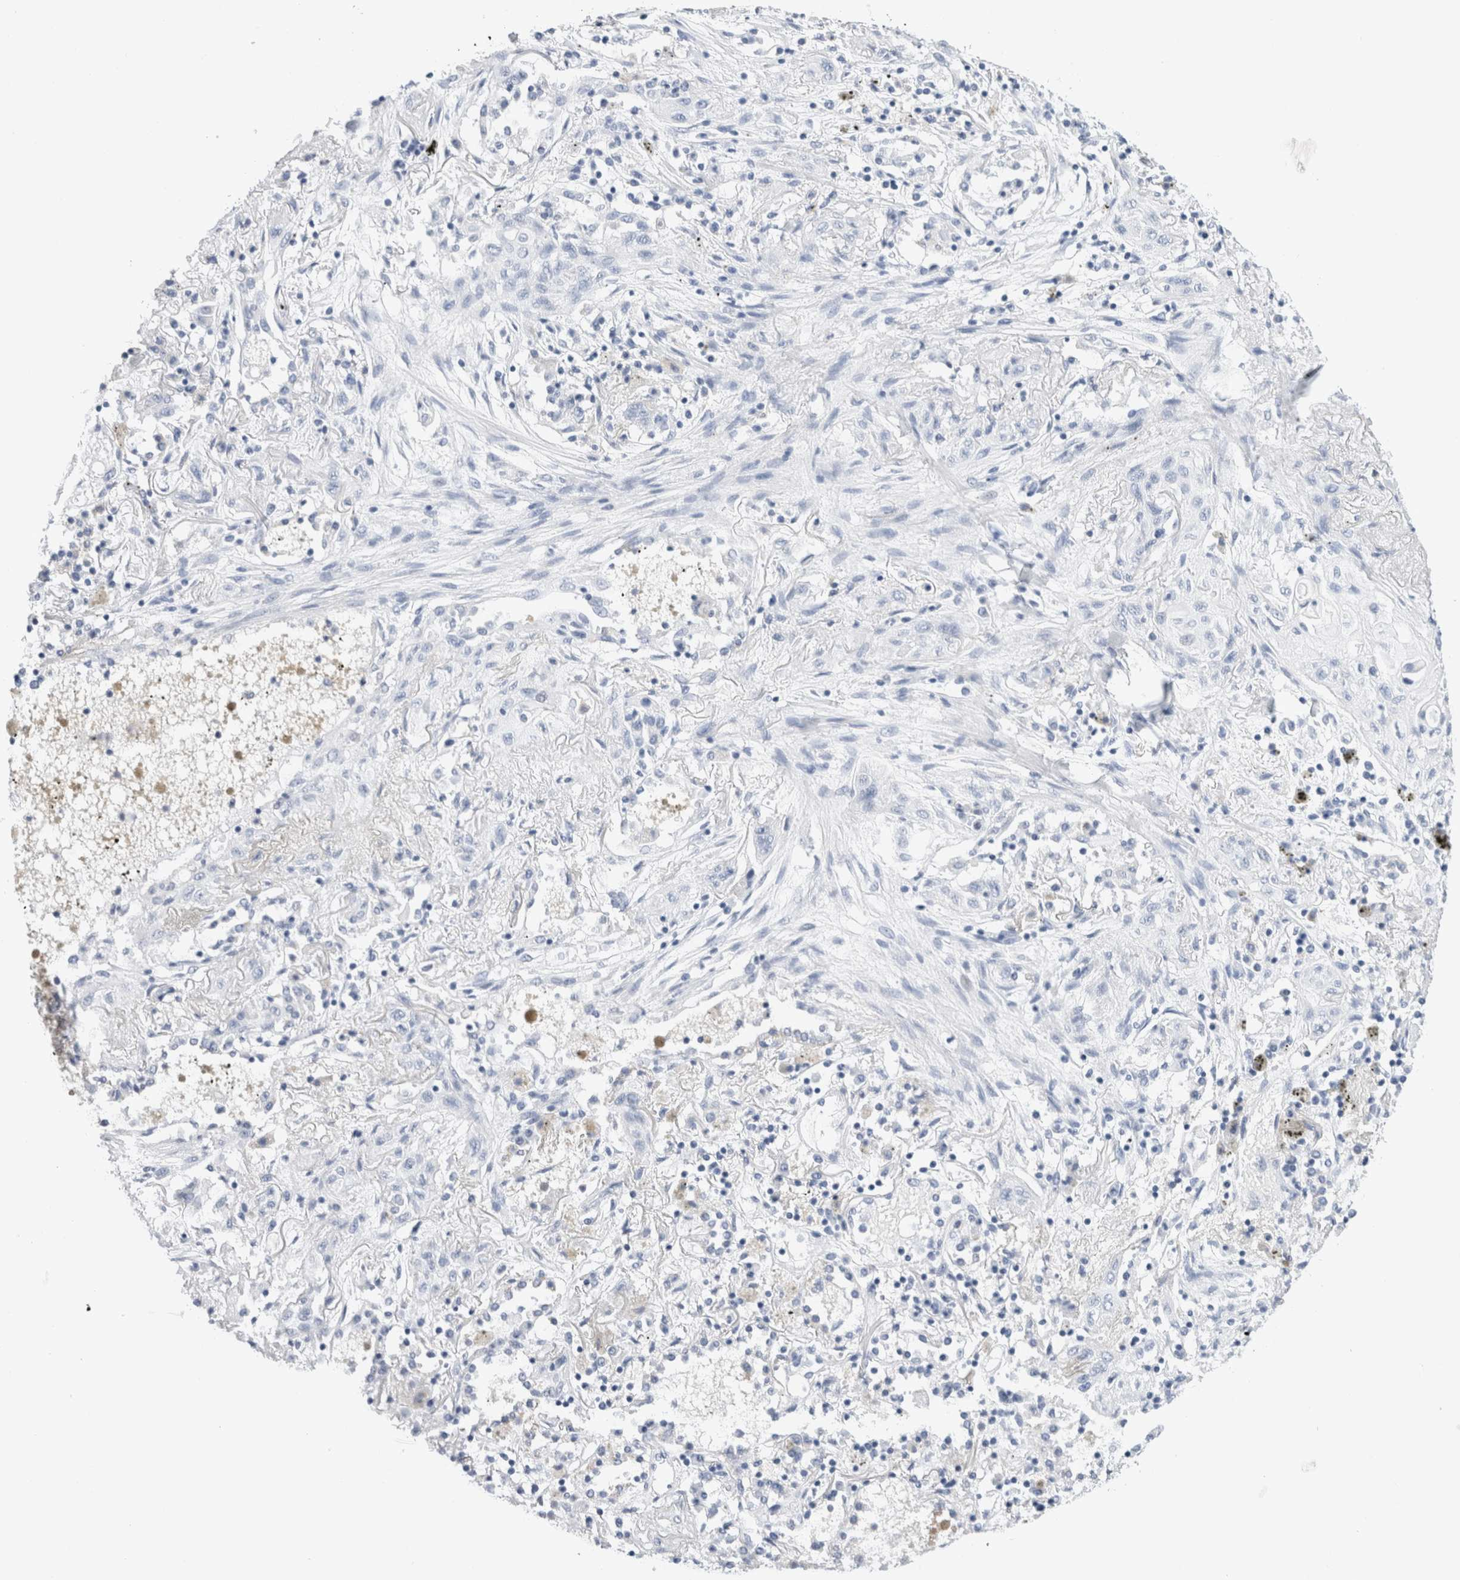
{"staining": {"intensity": "negative", "quantity": "none", "location": "none"}, "tissue": "lung cancer", "cell_type": "Tumor cells", "image_type": "cancer", "snomed": [{"axis": "morphology", "description": "Squamous cell carcinoma, NOS"}, {"axis": "topography", "description": "Lung"}], "caption": "Tumor cells show no significant staining in lung squamous cell carcinoma. (DAB IHC visualized using brightfield microscopy, high magnification).", "gene": "ECHDC2", "patient": {"sex": "female", "age": 47}}